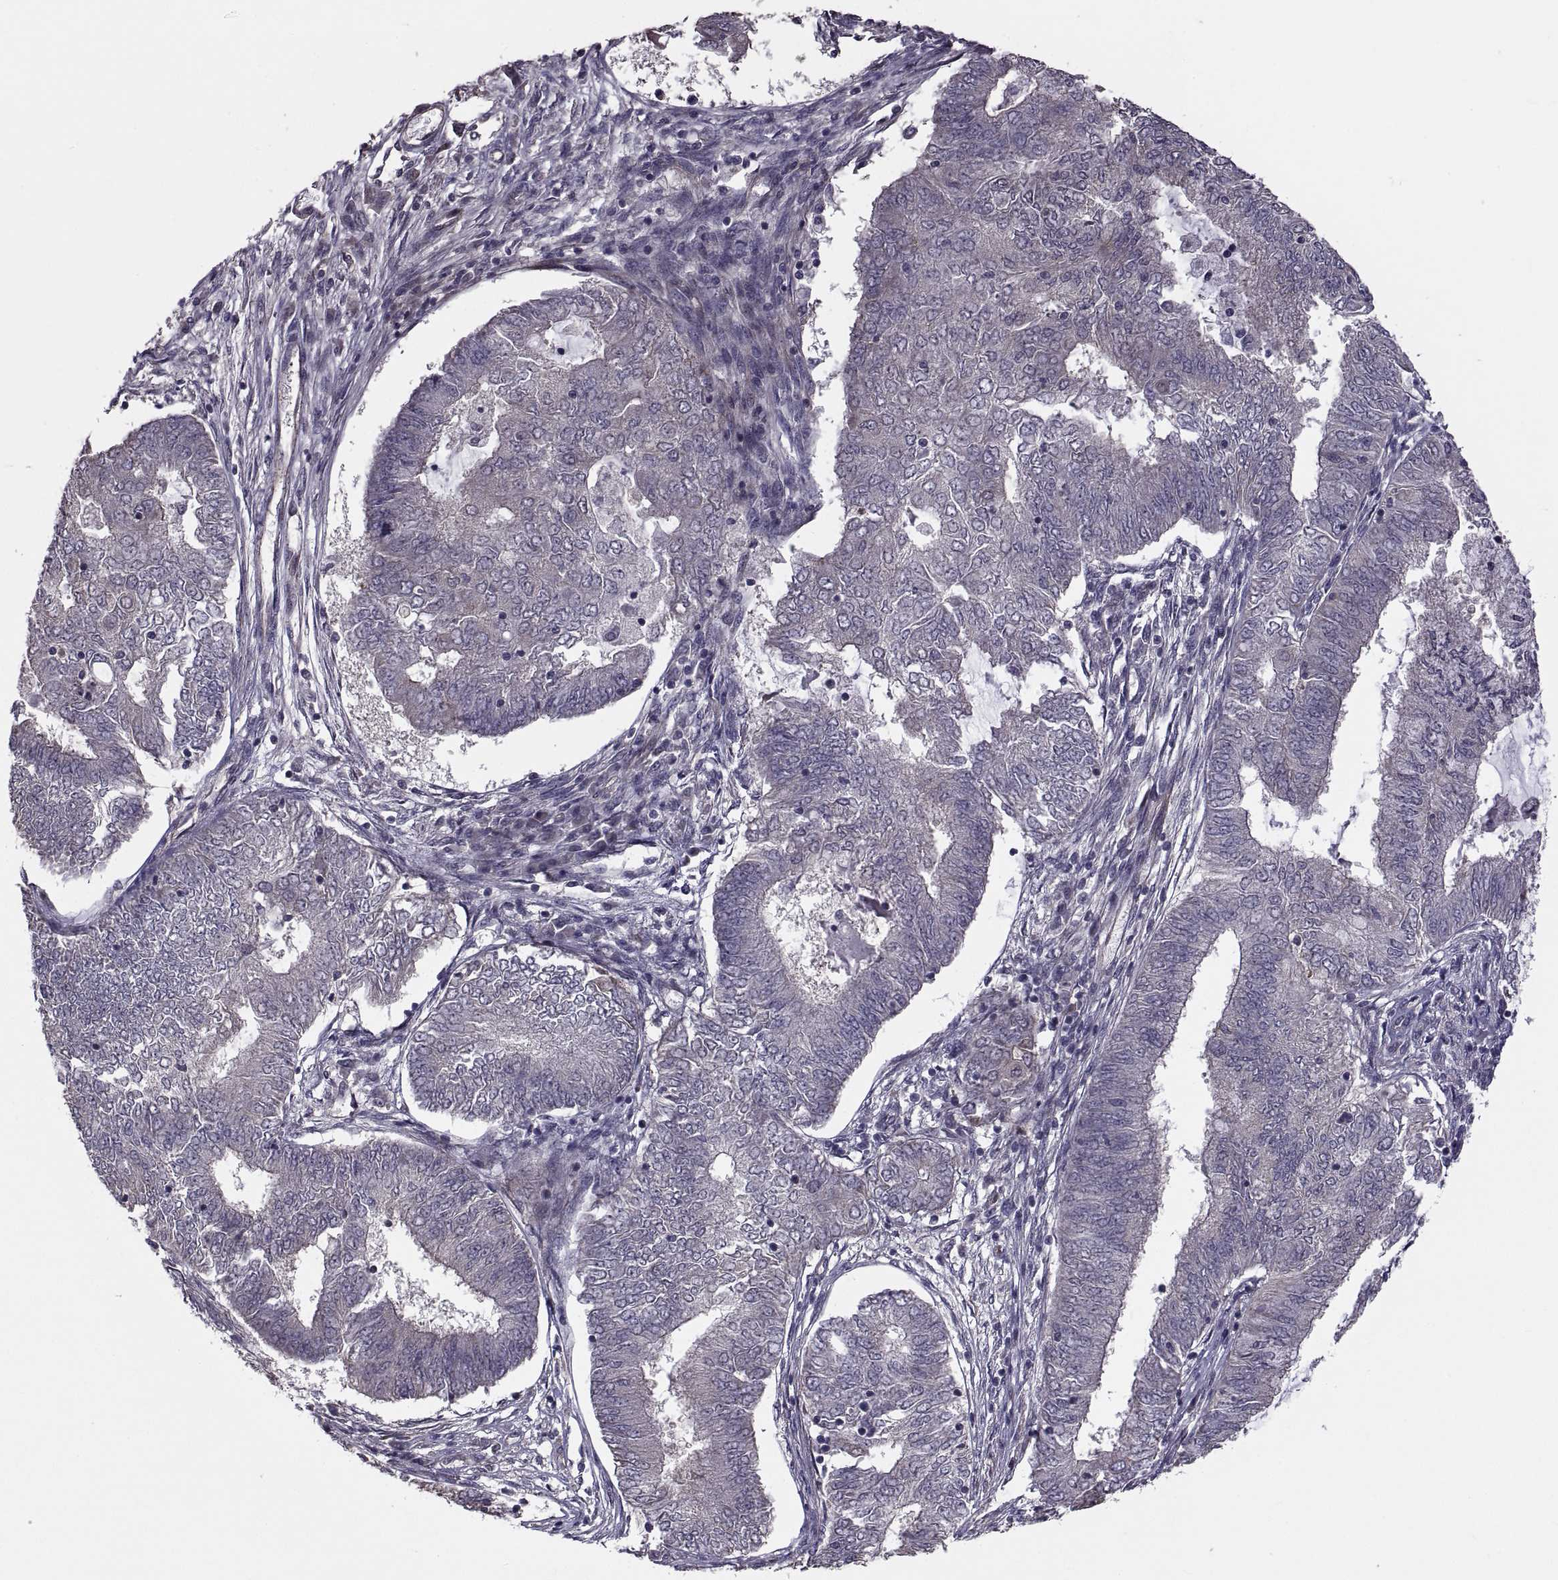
{"staining": {"intensity": "negative", "quantity": "none", "location": "none"}, "tissue": "endometrial cancer", "cell_type": "Tumor cells", "image_type": "cancer", "snomed": [{"axis": "morphology", "description": "Adenocarcinoma, NOS"}, {"axis": "topography", "description": "Endometrium"}], "caption": "Immunohistochemistry (IHC) histopathology image of neoplastic tissue: human adenocarcinoma (endometrial) stained with DAB demonstrates no significant protein expression in tumor cells. (DAB (3,3'-diaminobenzidine) IHC, high magnification).", "gene": "PMM2", "patient": {"sex": "female", "age": 62}}